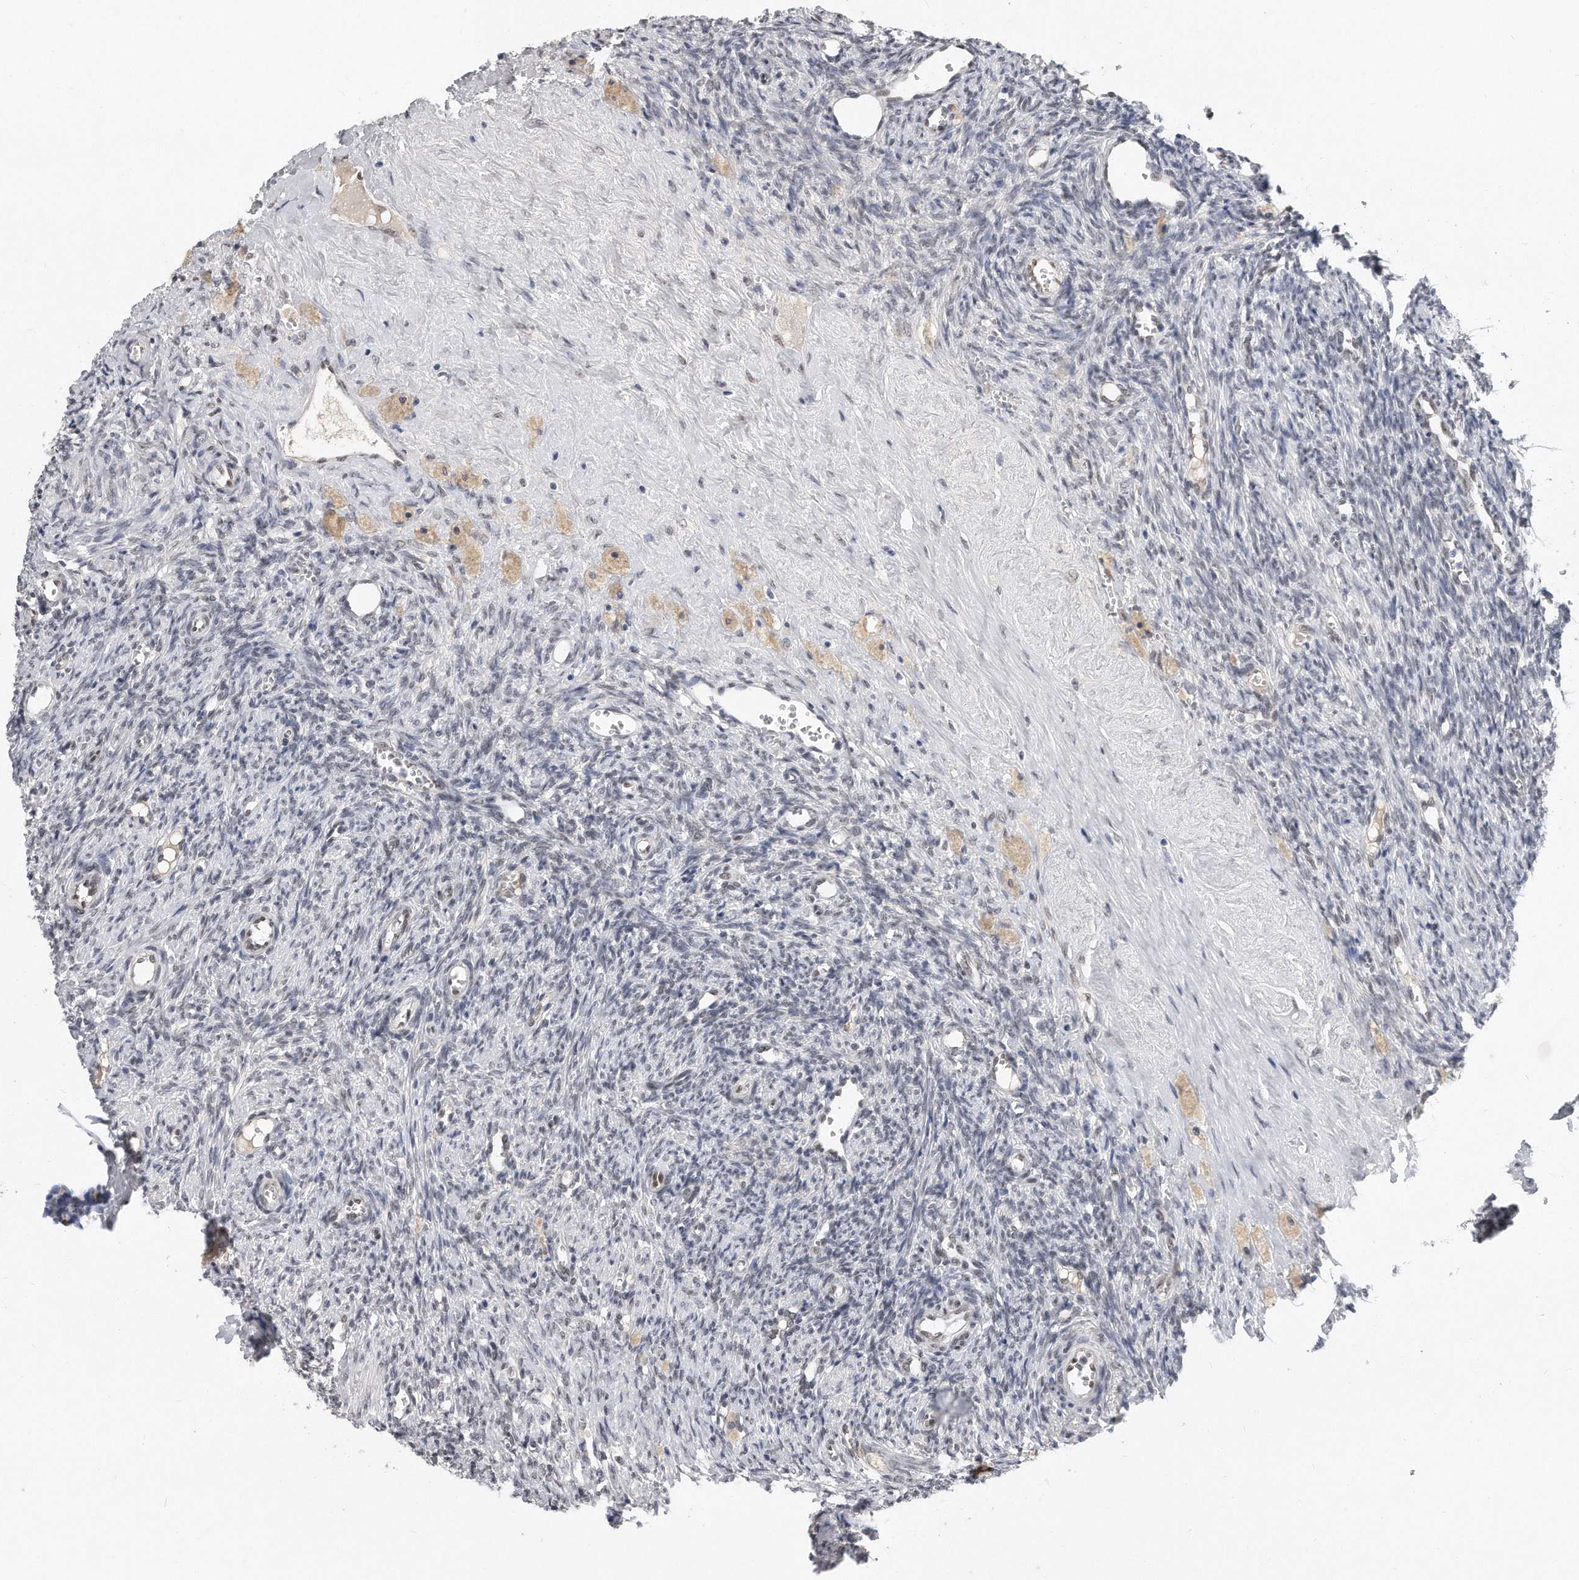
{"staining": {"intensity": "weak", "quantity": "<25%", "location": "nuclear"}, "tissue": "ovary", "cell_type": "Ovarian stroma cells", "image_type": "normal", "snomed": [{"axis": "morphology", "description": "Normal tissue, NOS"}, {"axis": "topography", "description": "Ovary"}], "caption": "High power microscopy photomicrograph of an immunohistochemistry (IHC) histopathology image of normal ovary, revealing no significant positivity in ovarian stroma cells. (Stains: DAB (3,3'-diaminobenzidine) immunohistochemistry (IHC) with hematoxylin counter stain, Microscopy: brightfield microscopy at high magnification).", "gene": "CTBP2", "patient": {"sex": "female", "age": 41}}